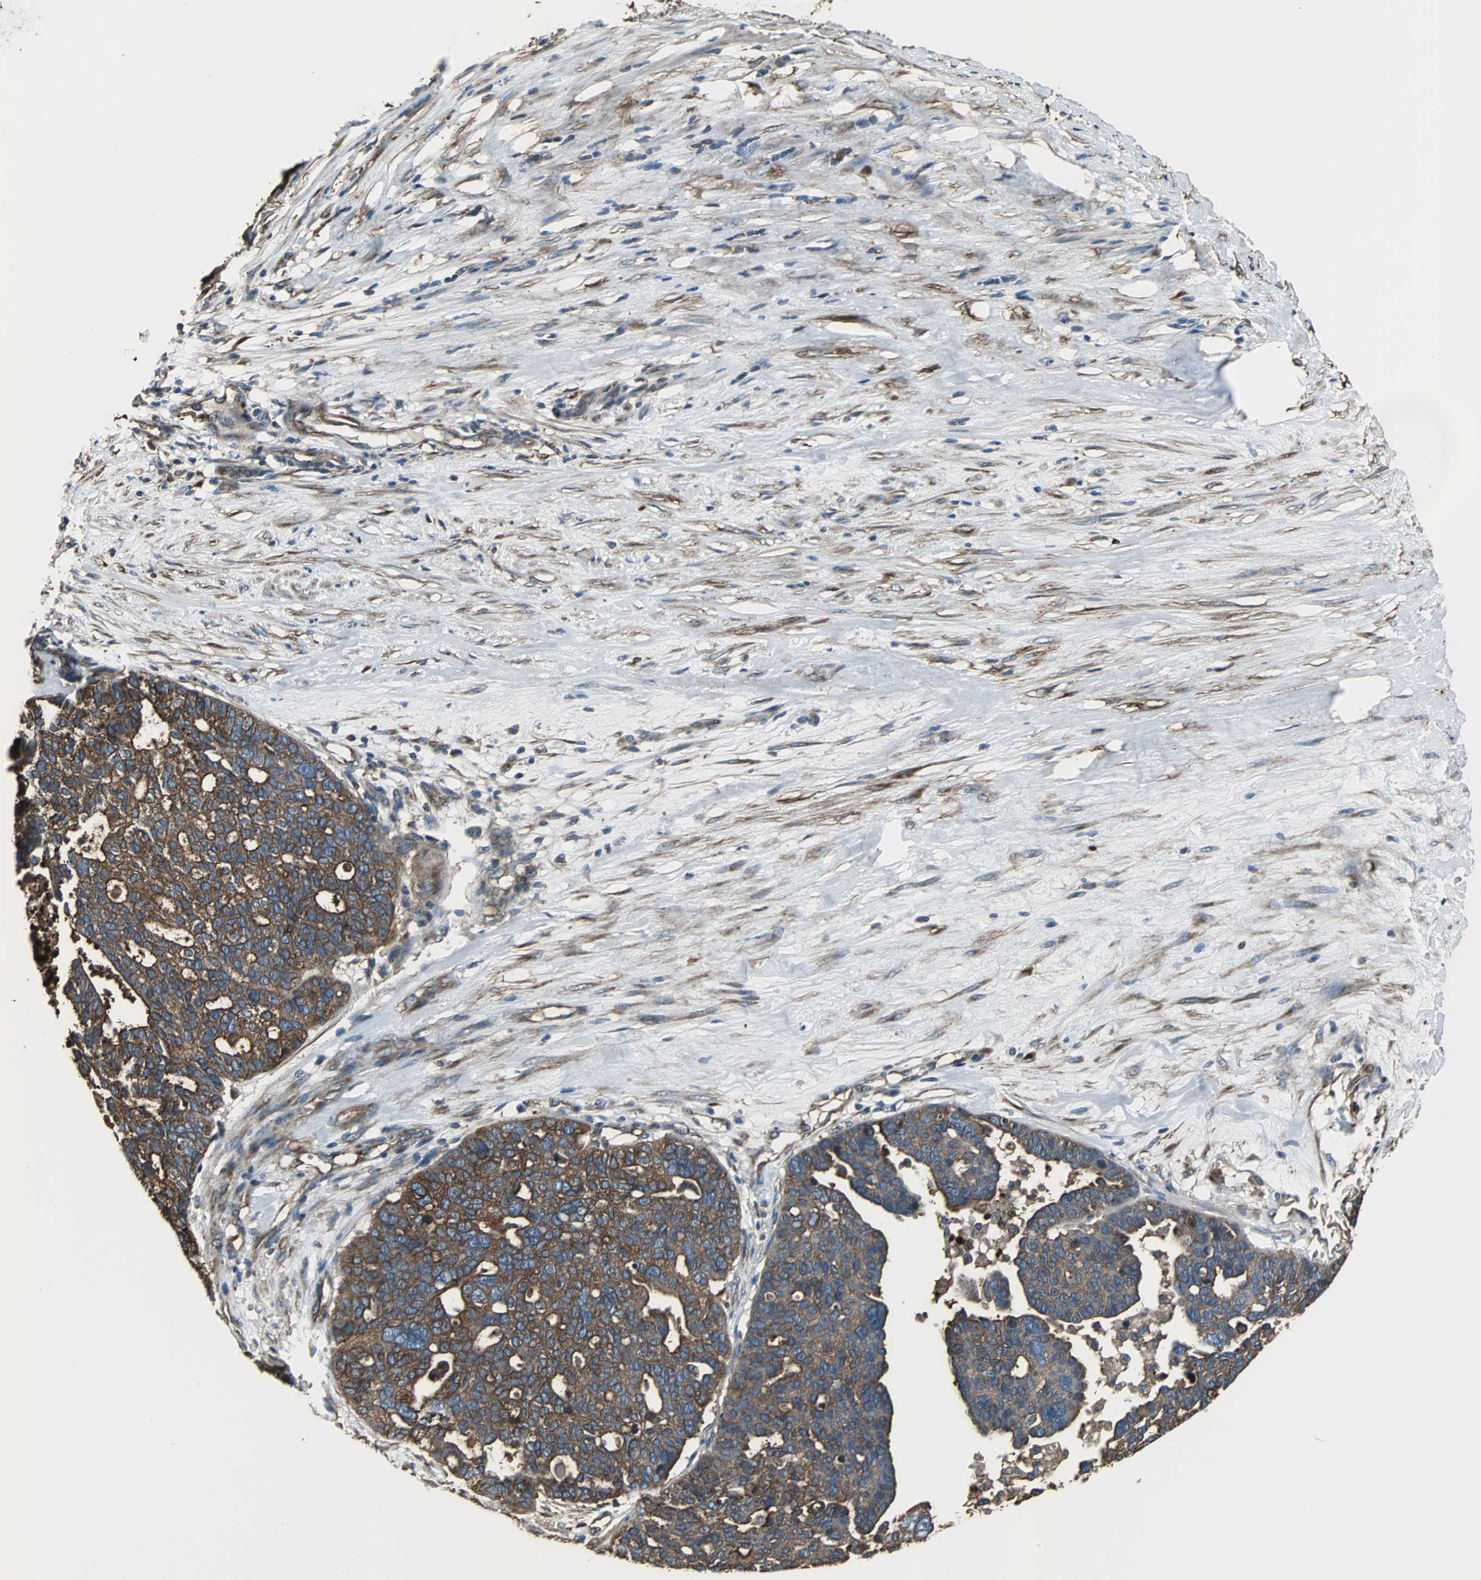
{"staining": {"intensity": "strong", "quantity": ">75%", "location": "cytoplasmic/membranous"}, "tissue": "ovarian cancer", "cell_type": "Tumor cells", "image_type": "cancer", "snomed": [{"axis": "morphology", "description": "Cystadenocarcinoma, serous, NOS"}, {"axis": "topography", "description": "Ovary"}], "caption": "Ovarian serous cystadenocarcinoma stained with a brown dye reveals strong cytoplasmic/membranous positive positivity in approximately >75% of tumor cells.", "gene": "ACTN1", "patient": {"sex": "female", "age": 59}}